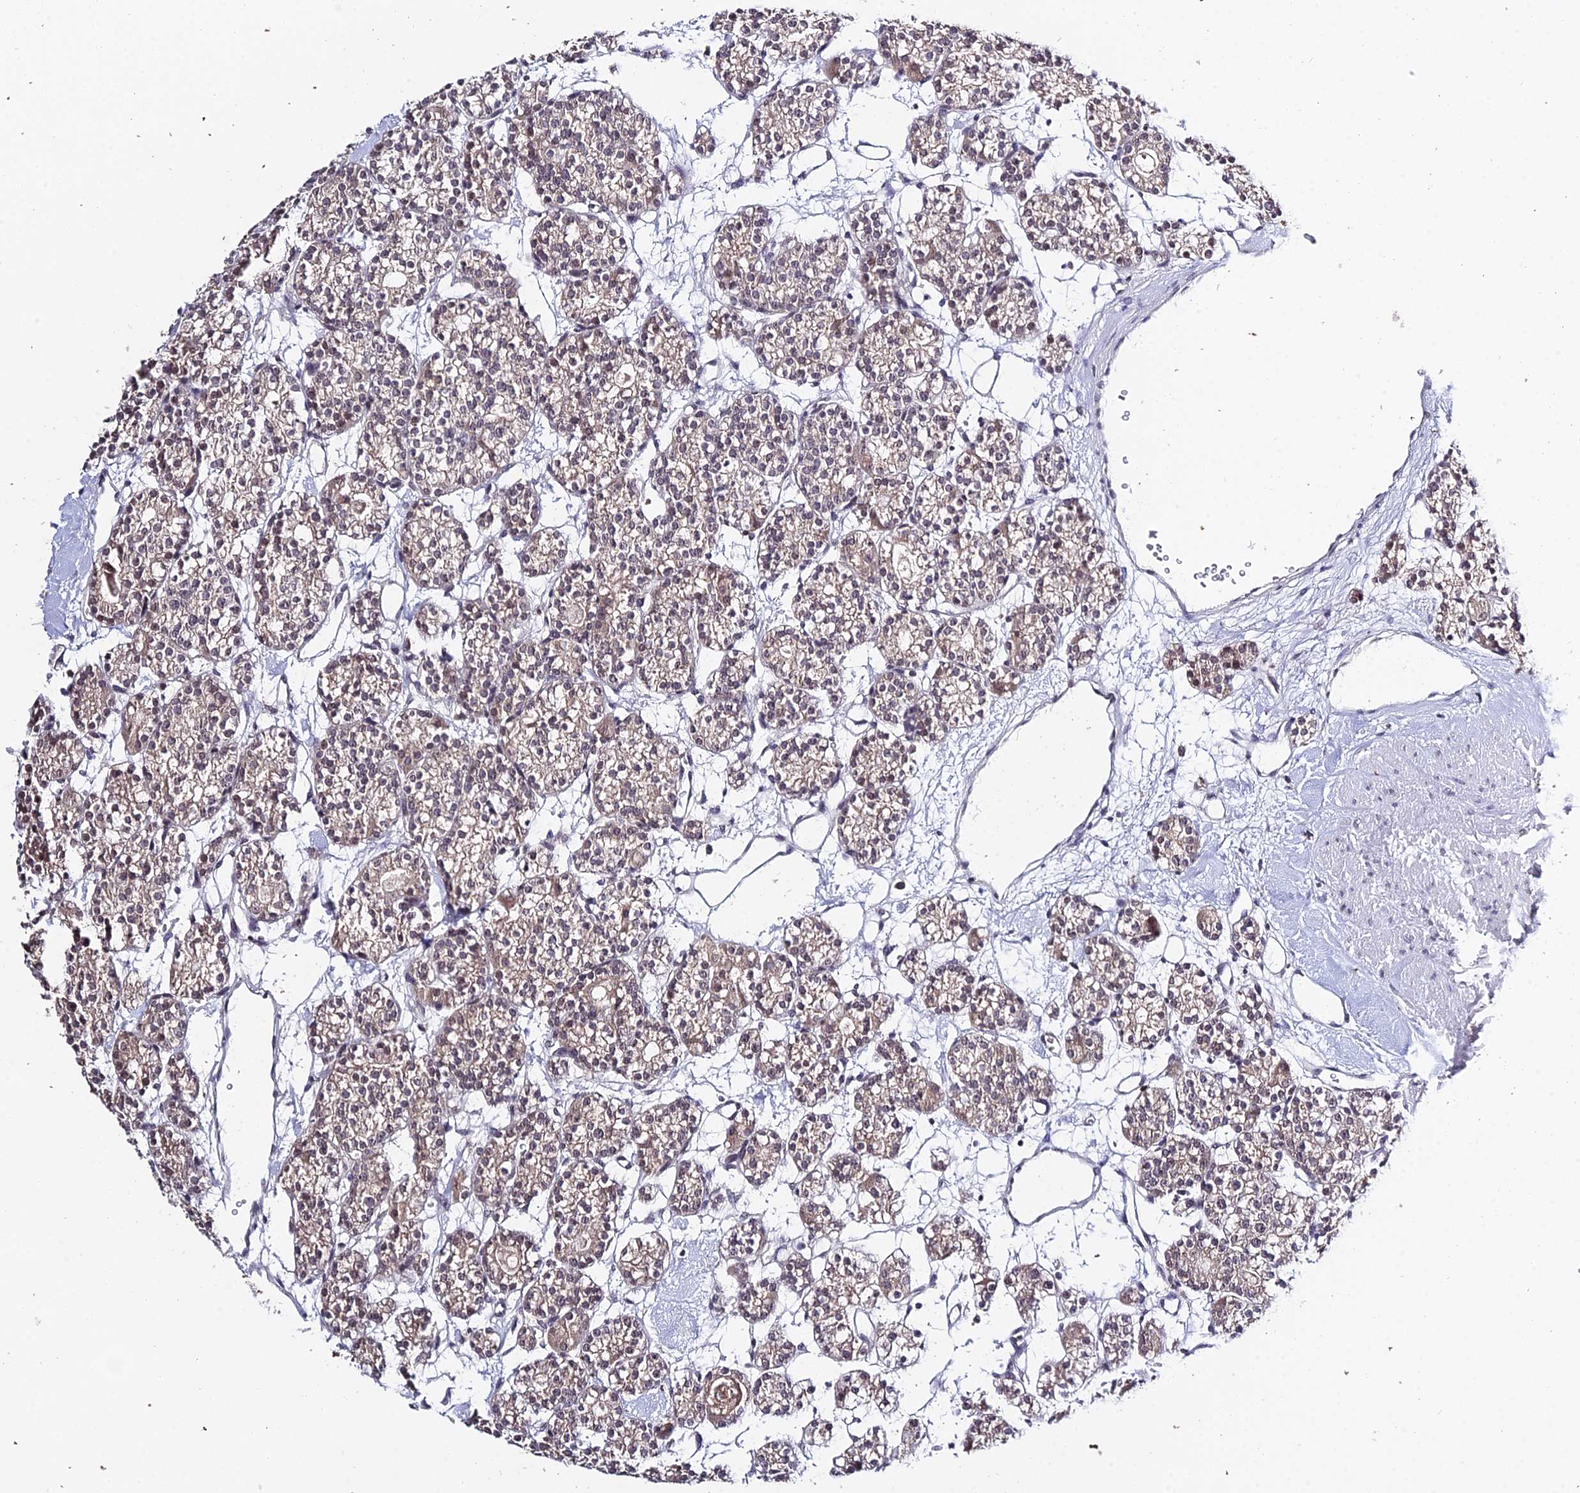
{"staining": {"intensity": "weak", "quantity": "25%-75%", "location": "cytoplasmic/membranous,nuclear"}, "tissue": "parathyroid gland", "cell_type": "Glandular cells", "image_type": "normal", "snomed": [{"axis": "morphology", "description": "Normal tissue, NOS"}, {"axis": "topography", "description": "Parathyroid gland"}], "caption": "About 25%-75% of glandular cells in normal parathyroid gland demonstrate weak cytoplasmic/membranous,nuclear protein positivity as visualized by brown immunohistochemical staining.", "gene": "TEKT1", "patient": {"sex": "female", "age": 64}}